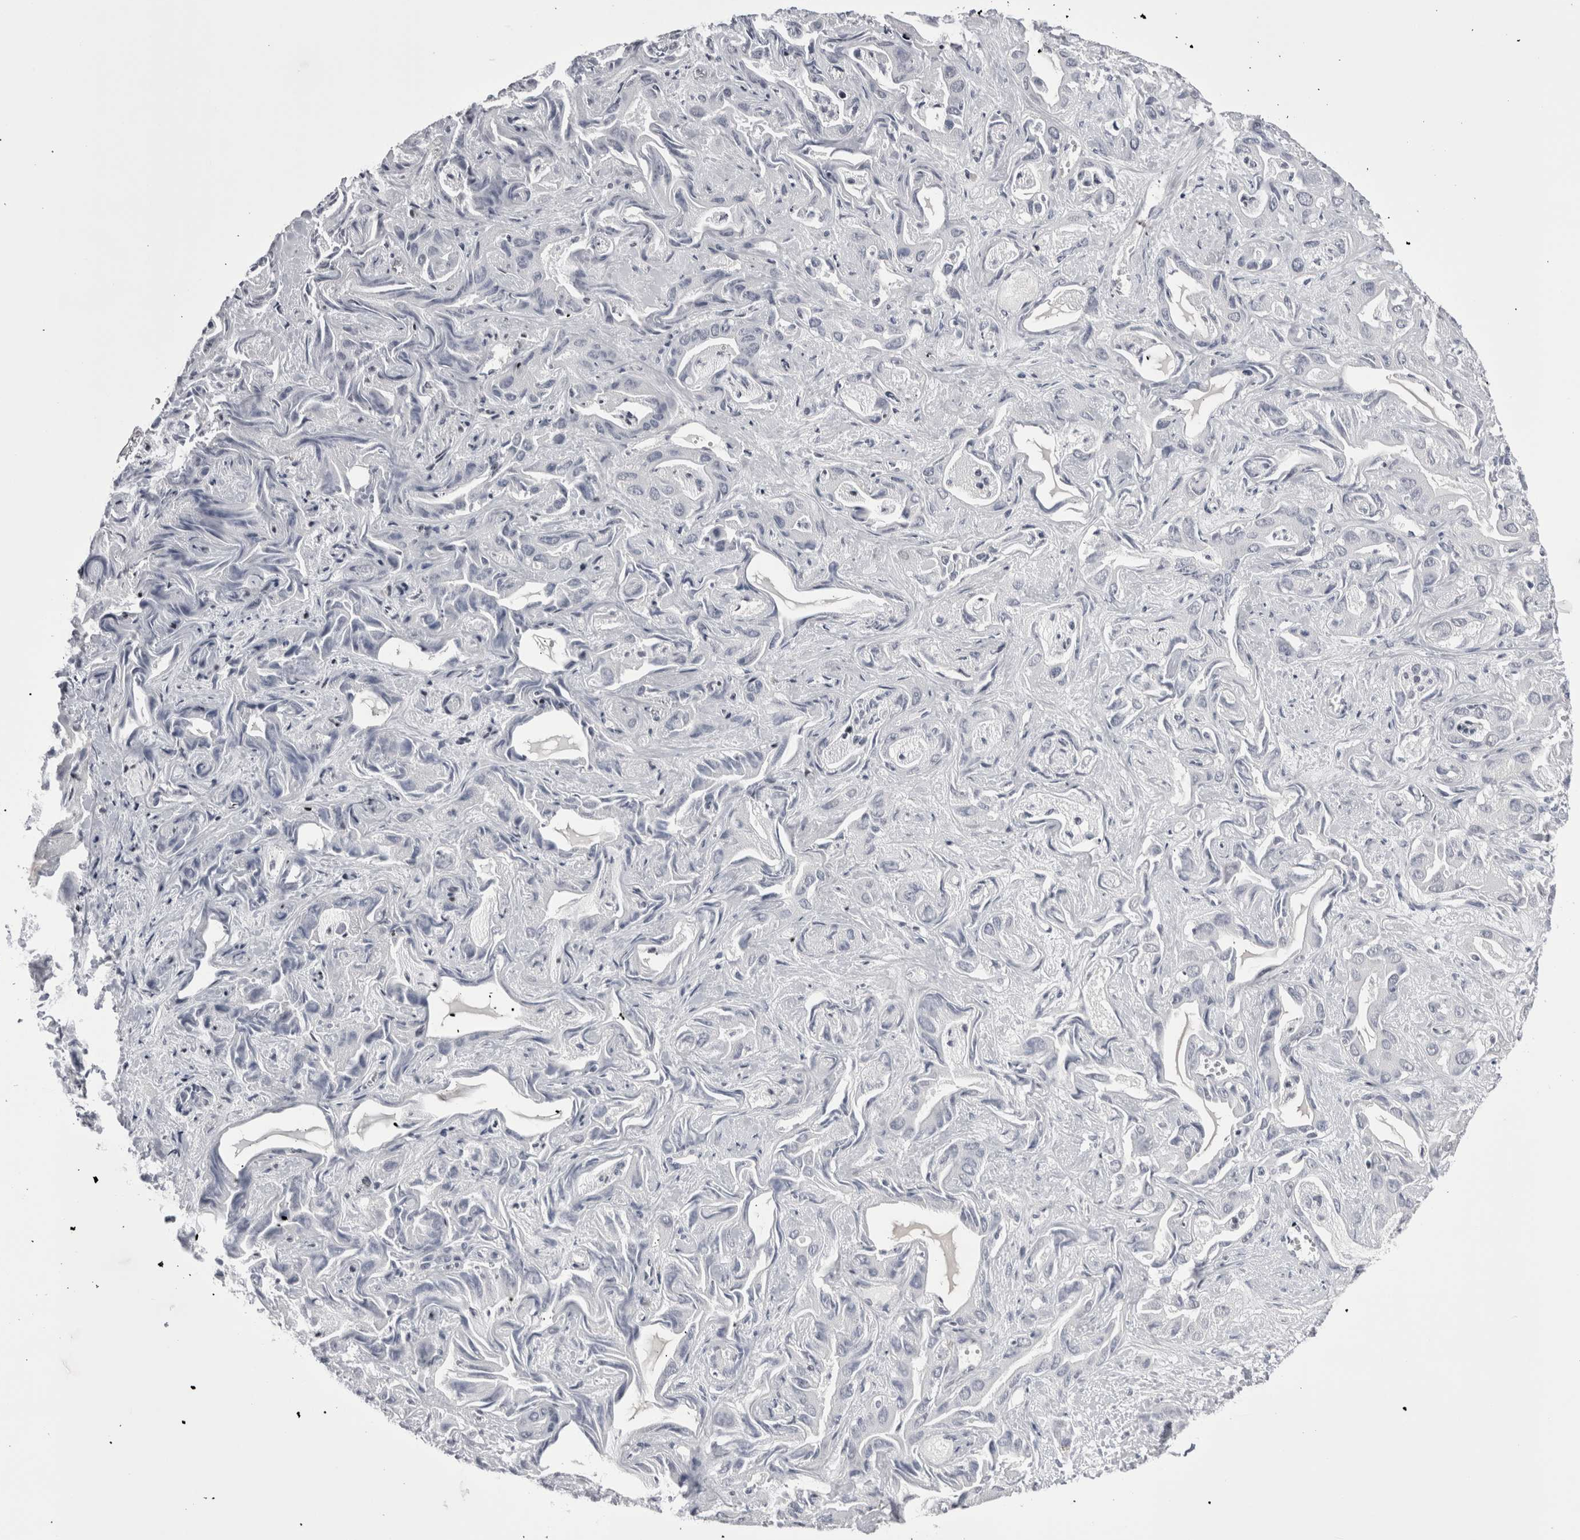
{"staining": {"intensity": "weak", "quantity": "<25%", "location": "nuclear"}, "tissue": "liver cancer", "cell_type": "Tumor cells", "image_type": "cancer", "snomed": [{"axis": "morphology", "description": "Cholangiocarcinoma"}, {"axis": "topography", "description": "Liver"}], "caption": "DAB immunohistochemical staining of liver cancer reveals no significant expression in tumor cells.", "gene": "FNDC8", "patient": {"sex": "female", "age": 52}}